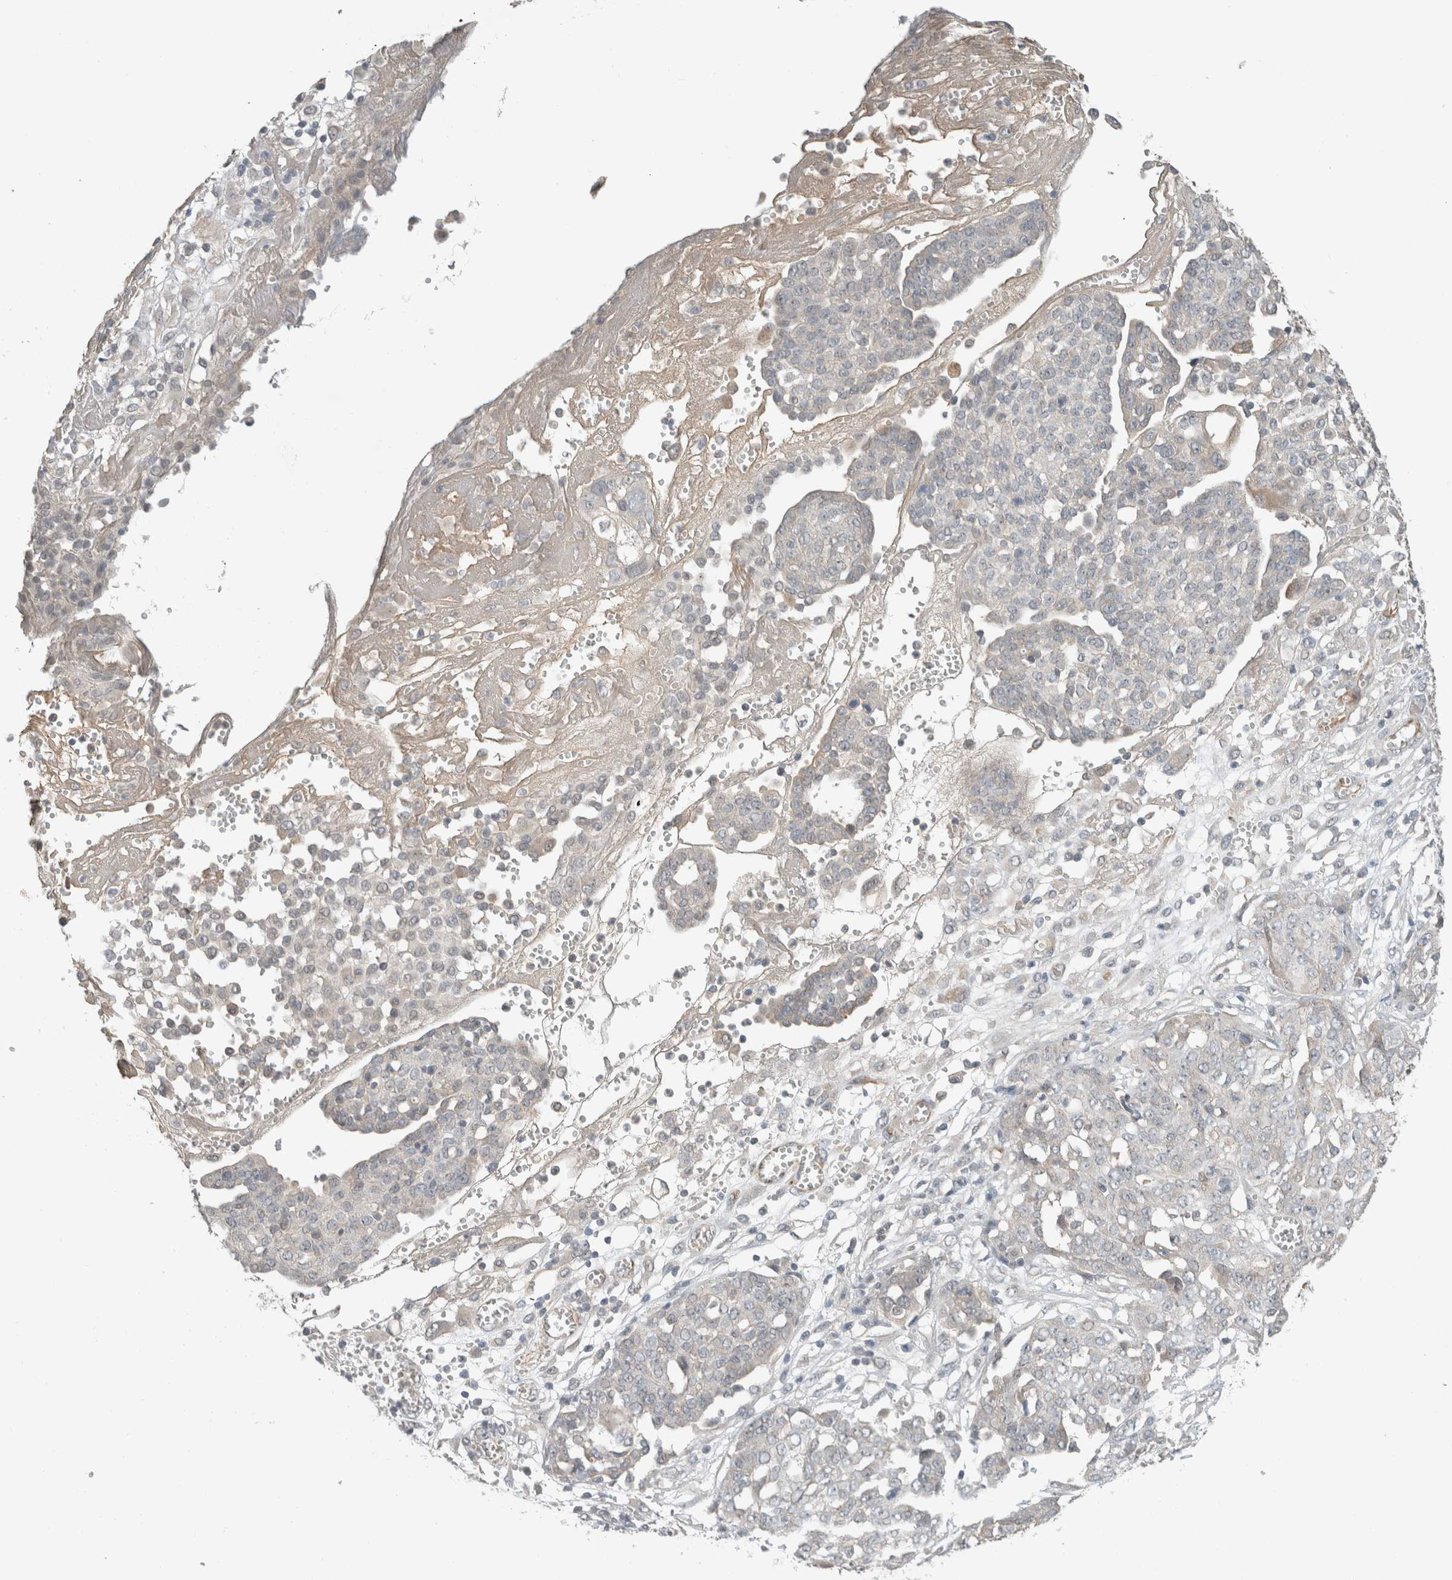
{"staining": {"intensity": "negative", "quantity": "none", "location": "none"}, "tissue": "ovarian cancer", "cell_type": "Tumor cells", "image_type": "cancer", "snomed": [{"axis": "morphology", "description": "Cystadenocarcinoma, serous, NOS"}, {"axis": "topography", "description": "Soft tissue"}, {"axis": "topography", "description": "Ovary"}], "caption": "Immunohistochemistry (IHC) of ovarian cancer exhibits no positivity in tumor cells.", "gene": "ERCC6L2", "patient": {"sex": "female", "age": 57}}